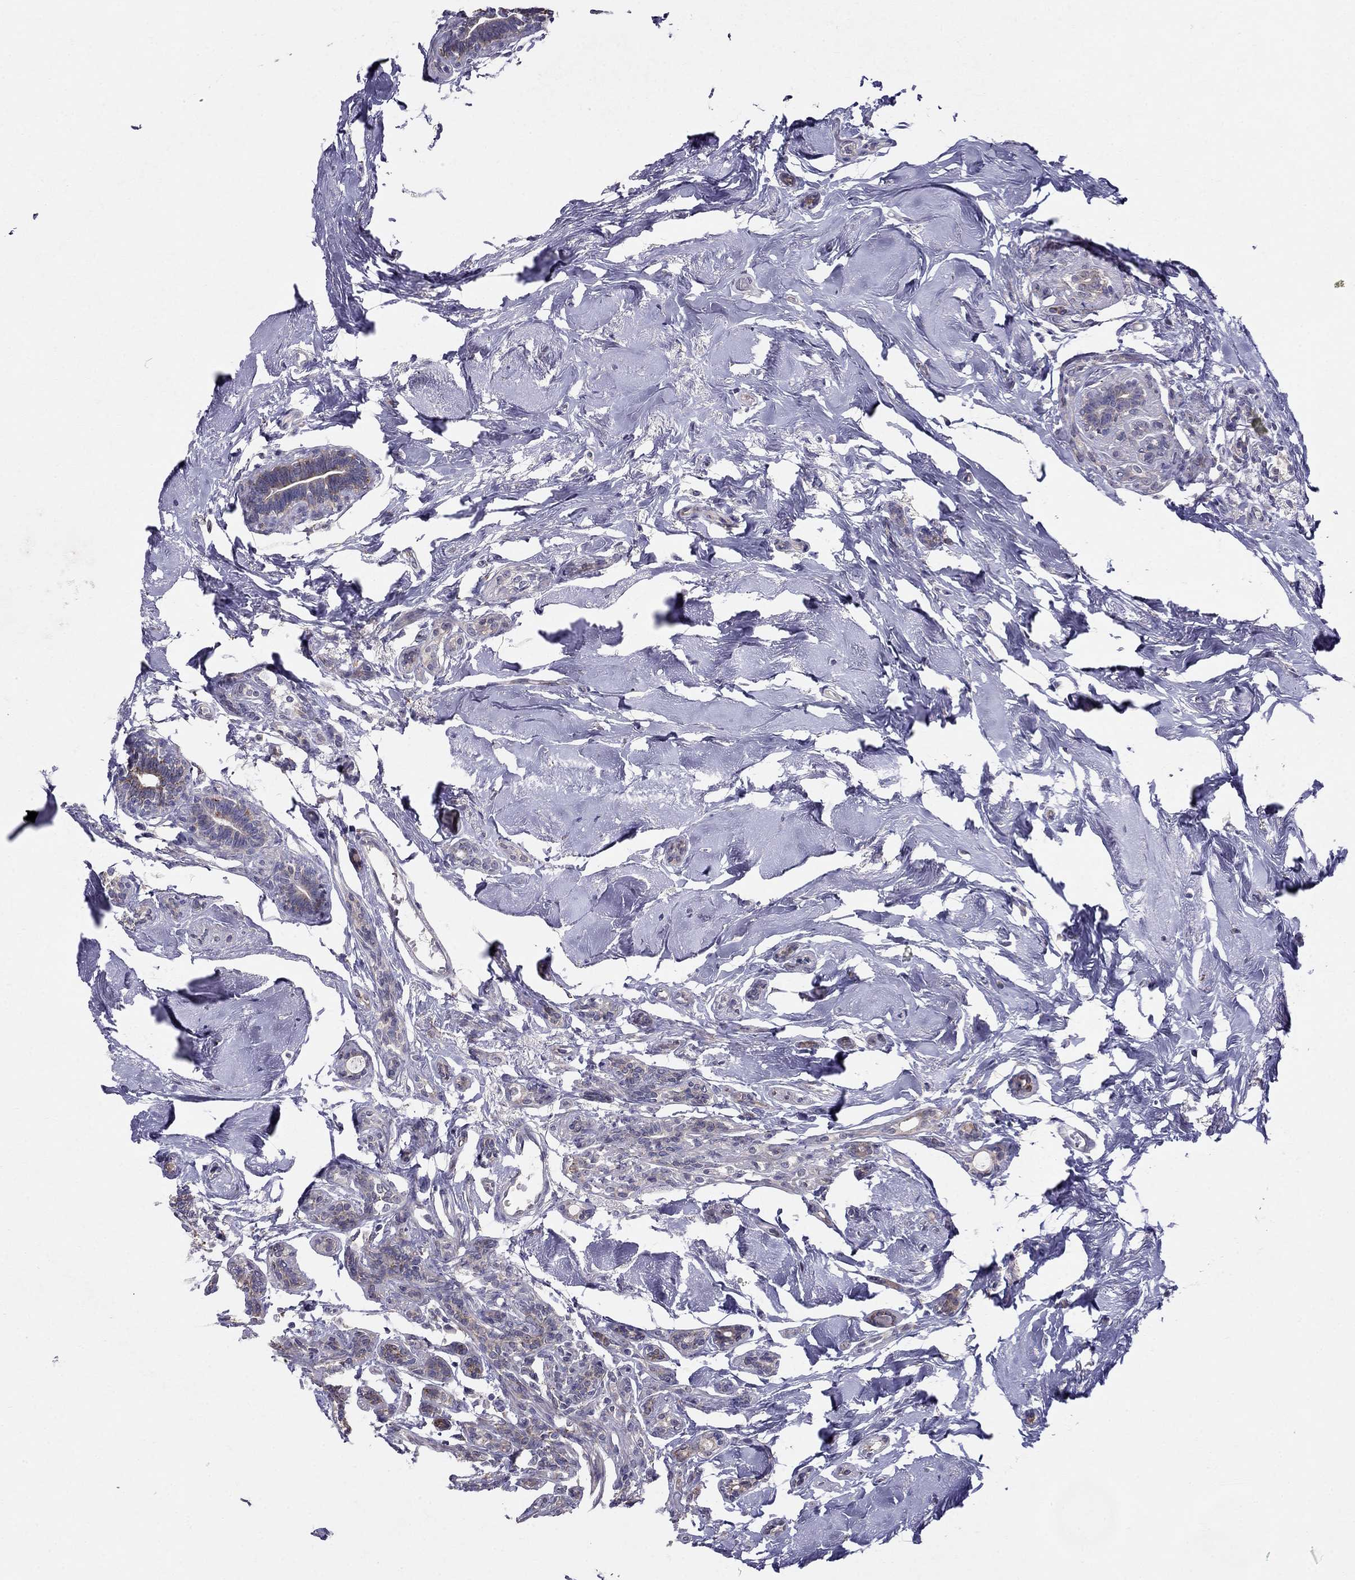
{"staining": {"intensity": "weak", "quantity": "<25%", "location": "cytoplasmic/membranous"}, "tissue": "breast cancer", "cell_type": "Tumor cells", "image_type": "cancer", "snomed": [{"axis": "morphology", "description": "Duct carcinoma"}, {"axis": "topography", "description": "Breast"}], "caption": "Image shows no protein staining in tumor cells of invasive ductal carcinoma (breast) tissue.", "gene": "MYO3B", "patient": {"sex": "female", "age": 83}}